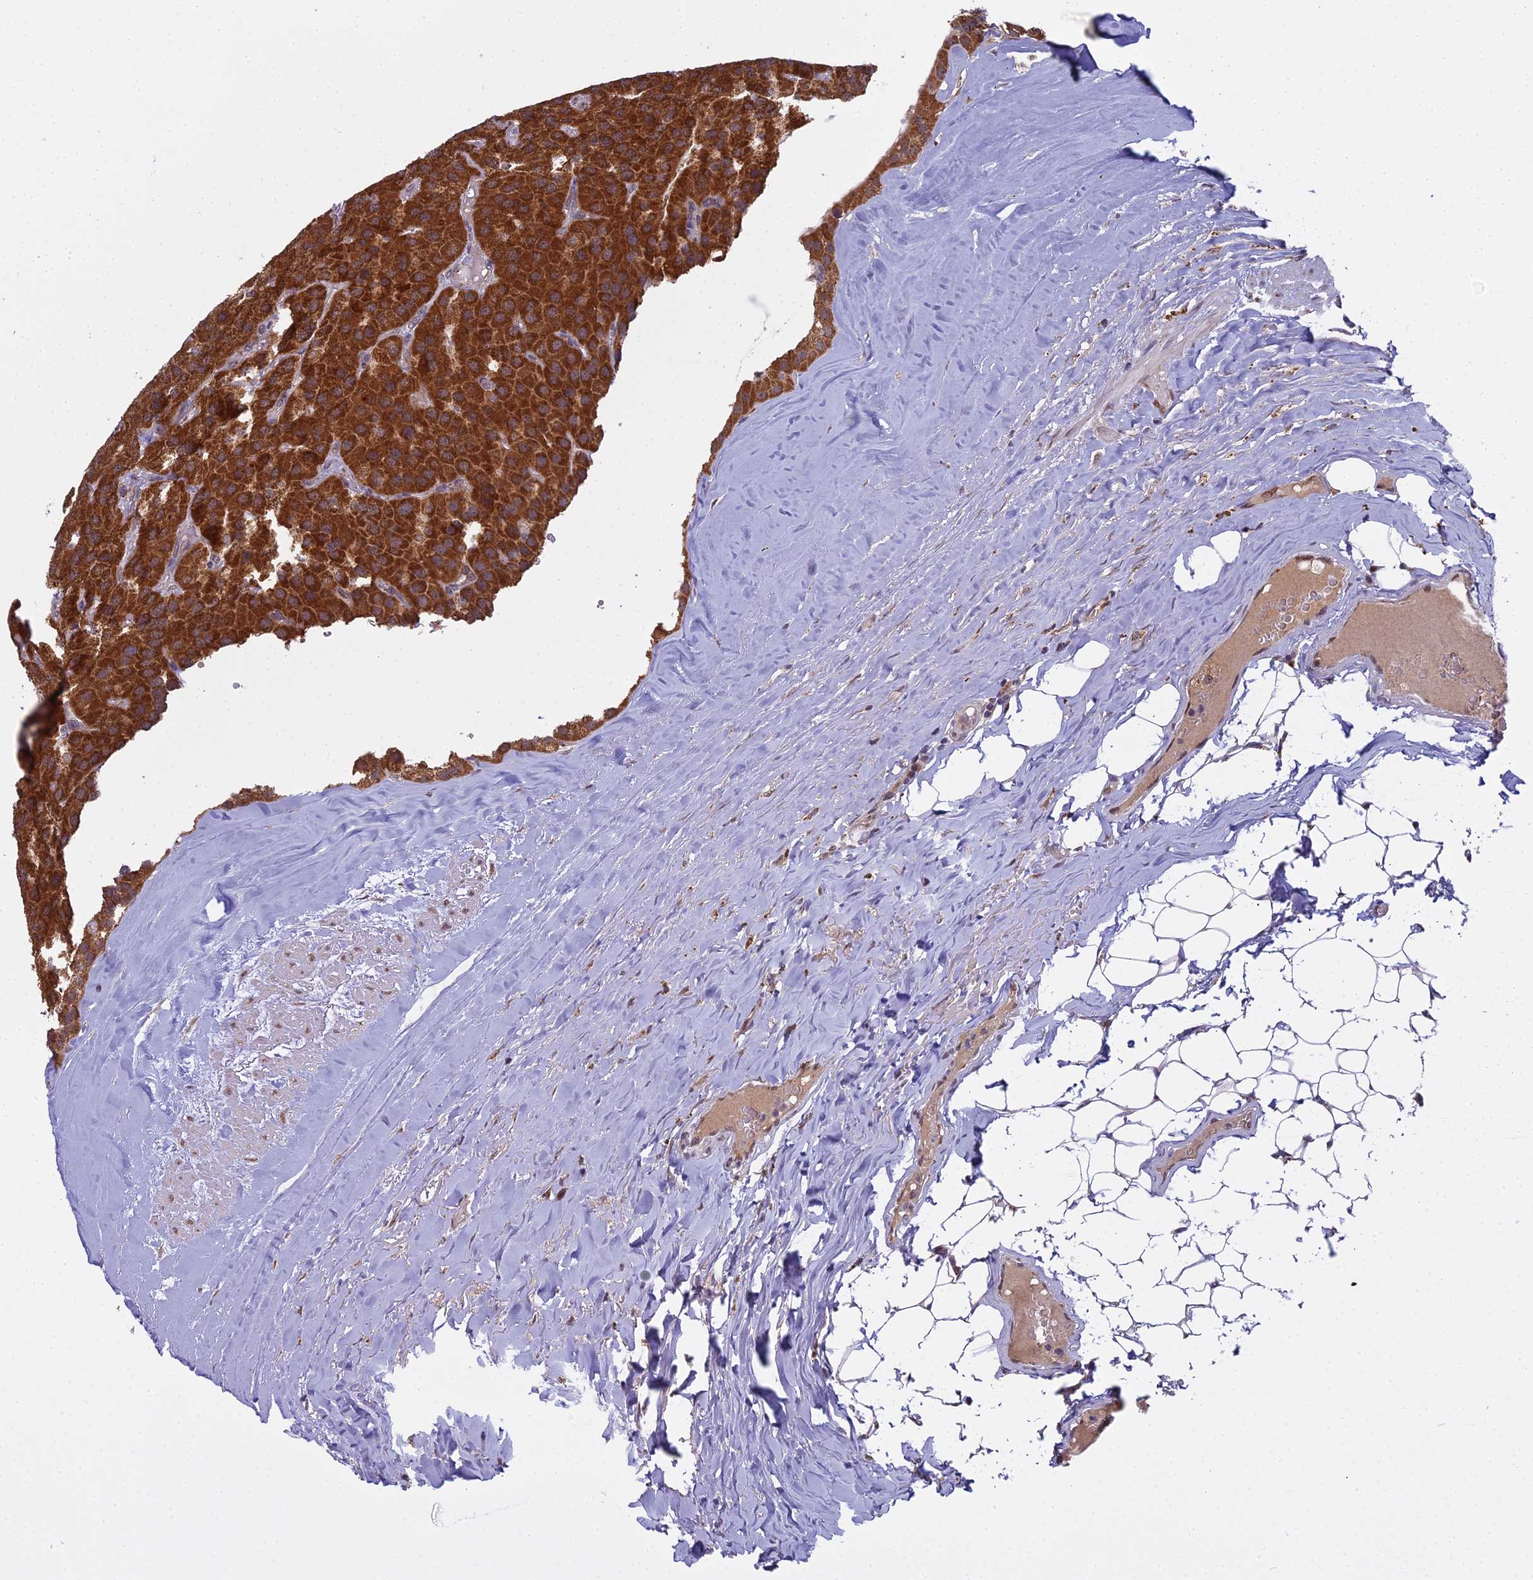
{"staining": {"intensity": "strong", "quantity": ">75%", "location": "cytoplasmic/membranous"}, "tissue": "parathyroid gland", "cell_type": "Glandular cells", "image_type": "normal", "snomed": [{"axis": "morphology", "description": "Normal tissue, NOS"}, {"axis": "morphology", "description": "Adenoma, NOS"}, {"axis": "topography", "description": "Parathyroid gland"}], "caption": "Immunohistochemistry (IHC) (DAB) staining of unremarkable parathyroid gland exhibits strong cytoplasmic/membranous protein staining in approximately >75% of glandular cells.", "gene": "MEOX1", "patient": {"sex": "female", "age": 86}}